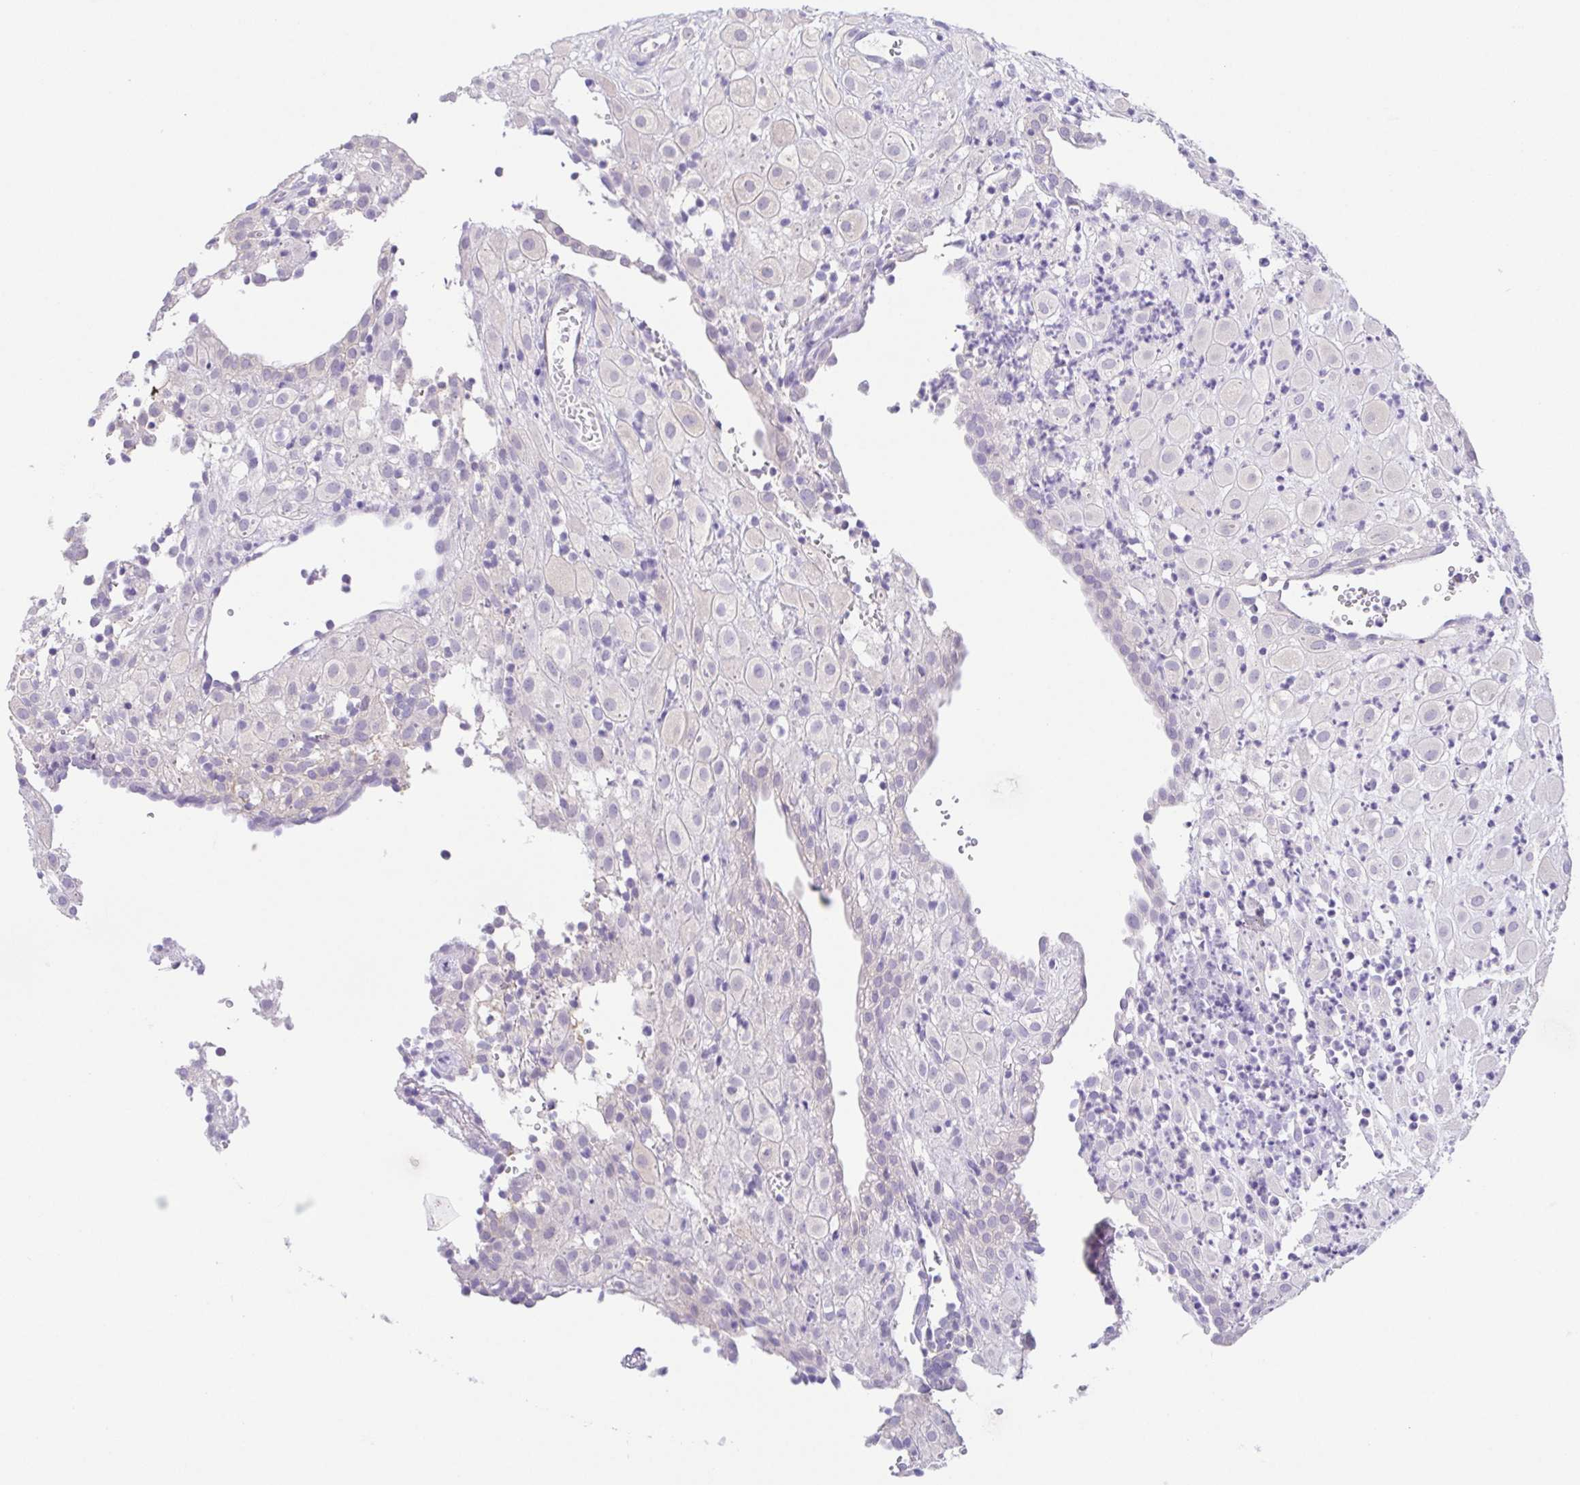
{"staining": {"intensity": "negative", "quantity": "none", "location": "none"}, "tissue": "placenta", "cell_type": "Decidual cells", "image_type": "normal", "snomed": [{"axis": "morphology", "description": "Normal tissue, NOS"}, {"axis": "topography", "description": "Placenta"}], "caption": "Immunohistochemistry image of unremarkable placenta: placenta stained with DAB (3,3'-diaminobenzidine) demonstrates no significant protein positivity in decidual cells.", "gene": "KRTDAP", "patient": {"sex": "female", "age": 24}}